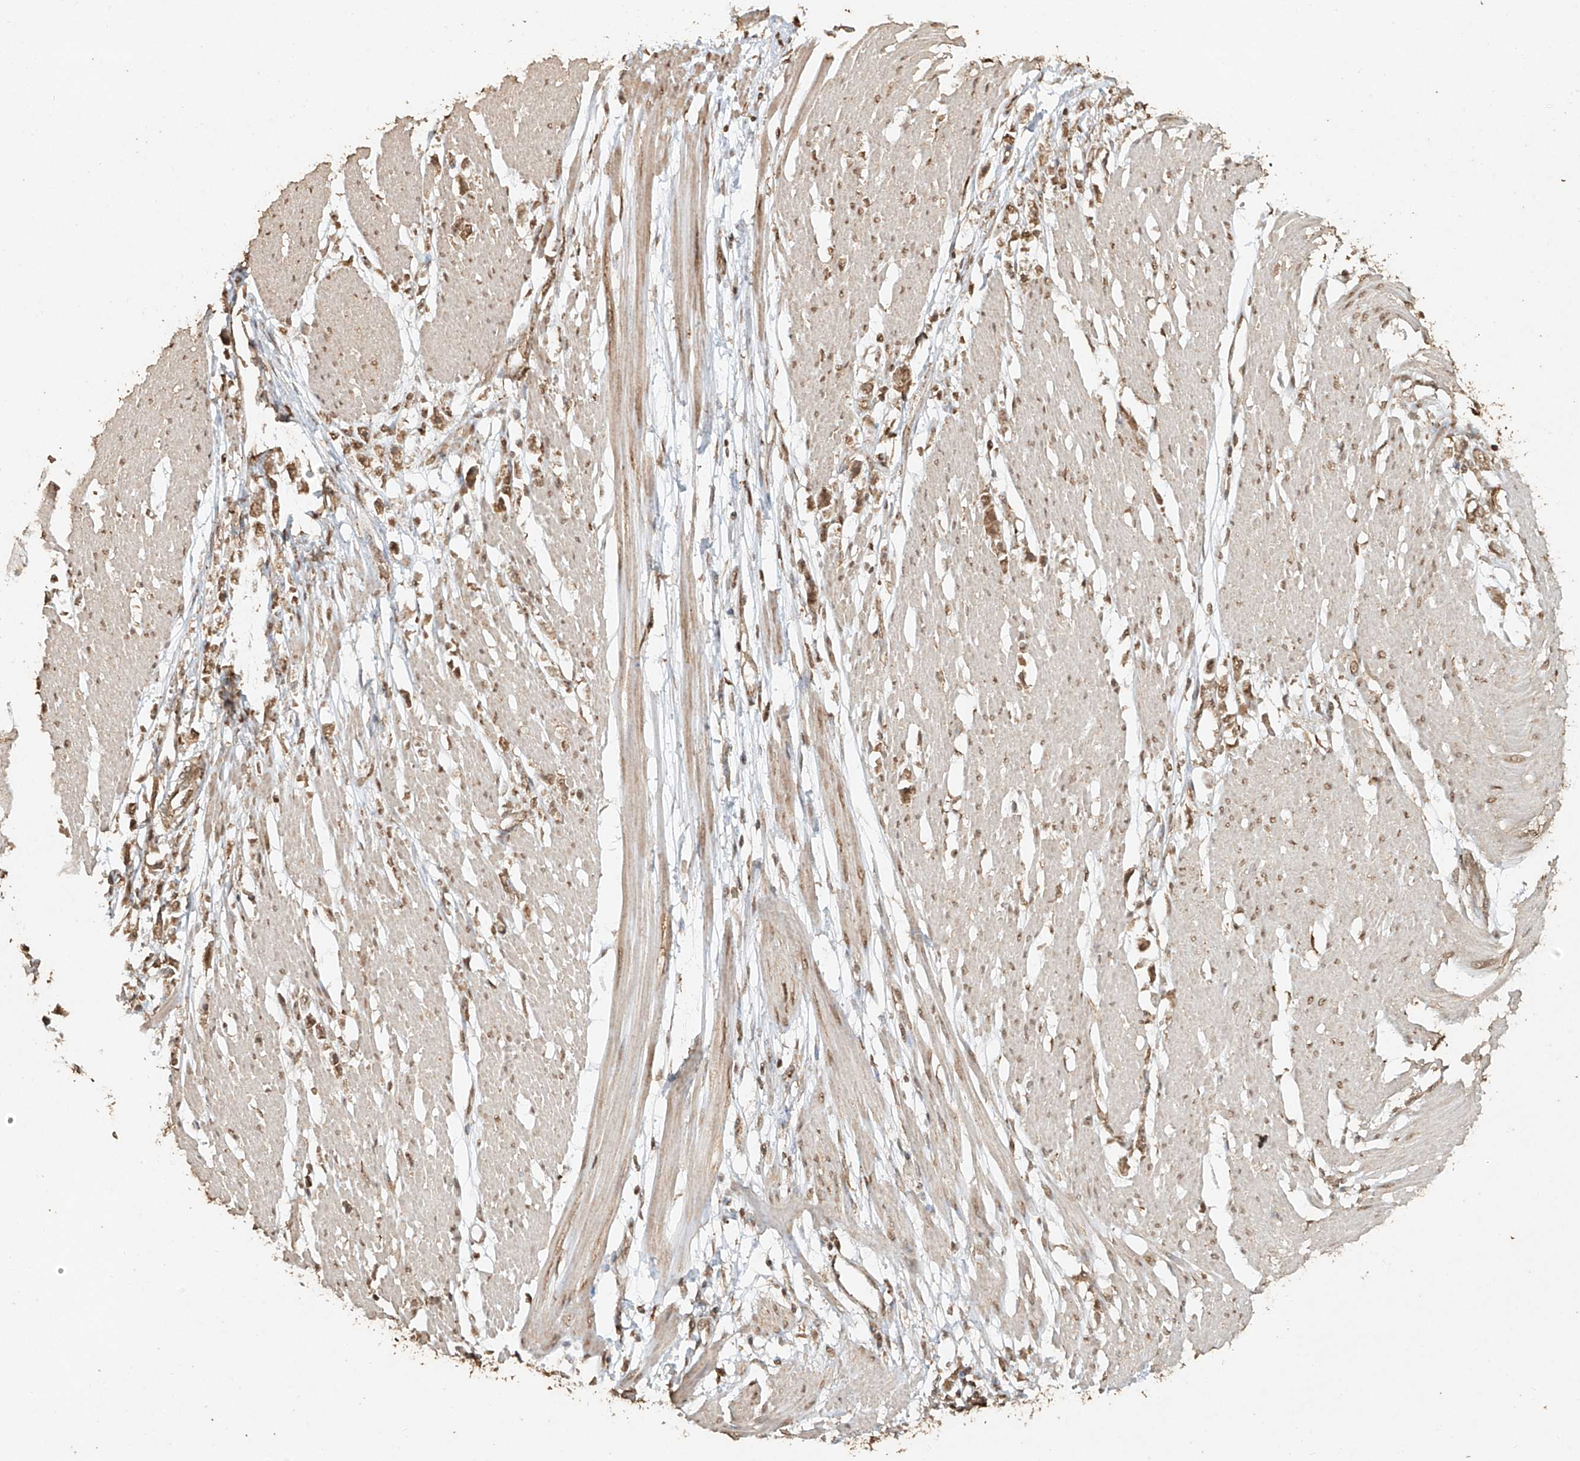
{"staining": {"intensity": "moderate", "quantity": ">75%", "location": "cytoplasmic/membranous,nuclear"}, "tissue": "stomach cancer", "cell_type": "Tumor cells", "image_type": "cancer", "snomed": [{"axis": "morphology", "description": "Adenocarcinoma, NOS"}, {"axis": "topography", "description": "Stomach"}], "caption": "The immunohistochemical stain shows moderate cytoplasmic/membranous and nuclear staining in tumor cells of stomach adenocarcinoma tissue.", "gene": "TIGAR", "patient": {"sex": "female", "age": 59}}